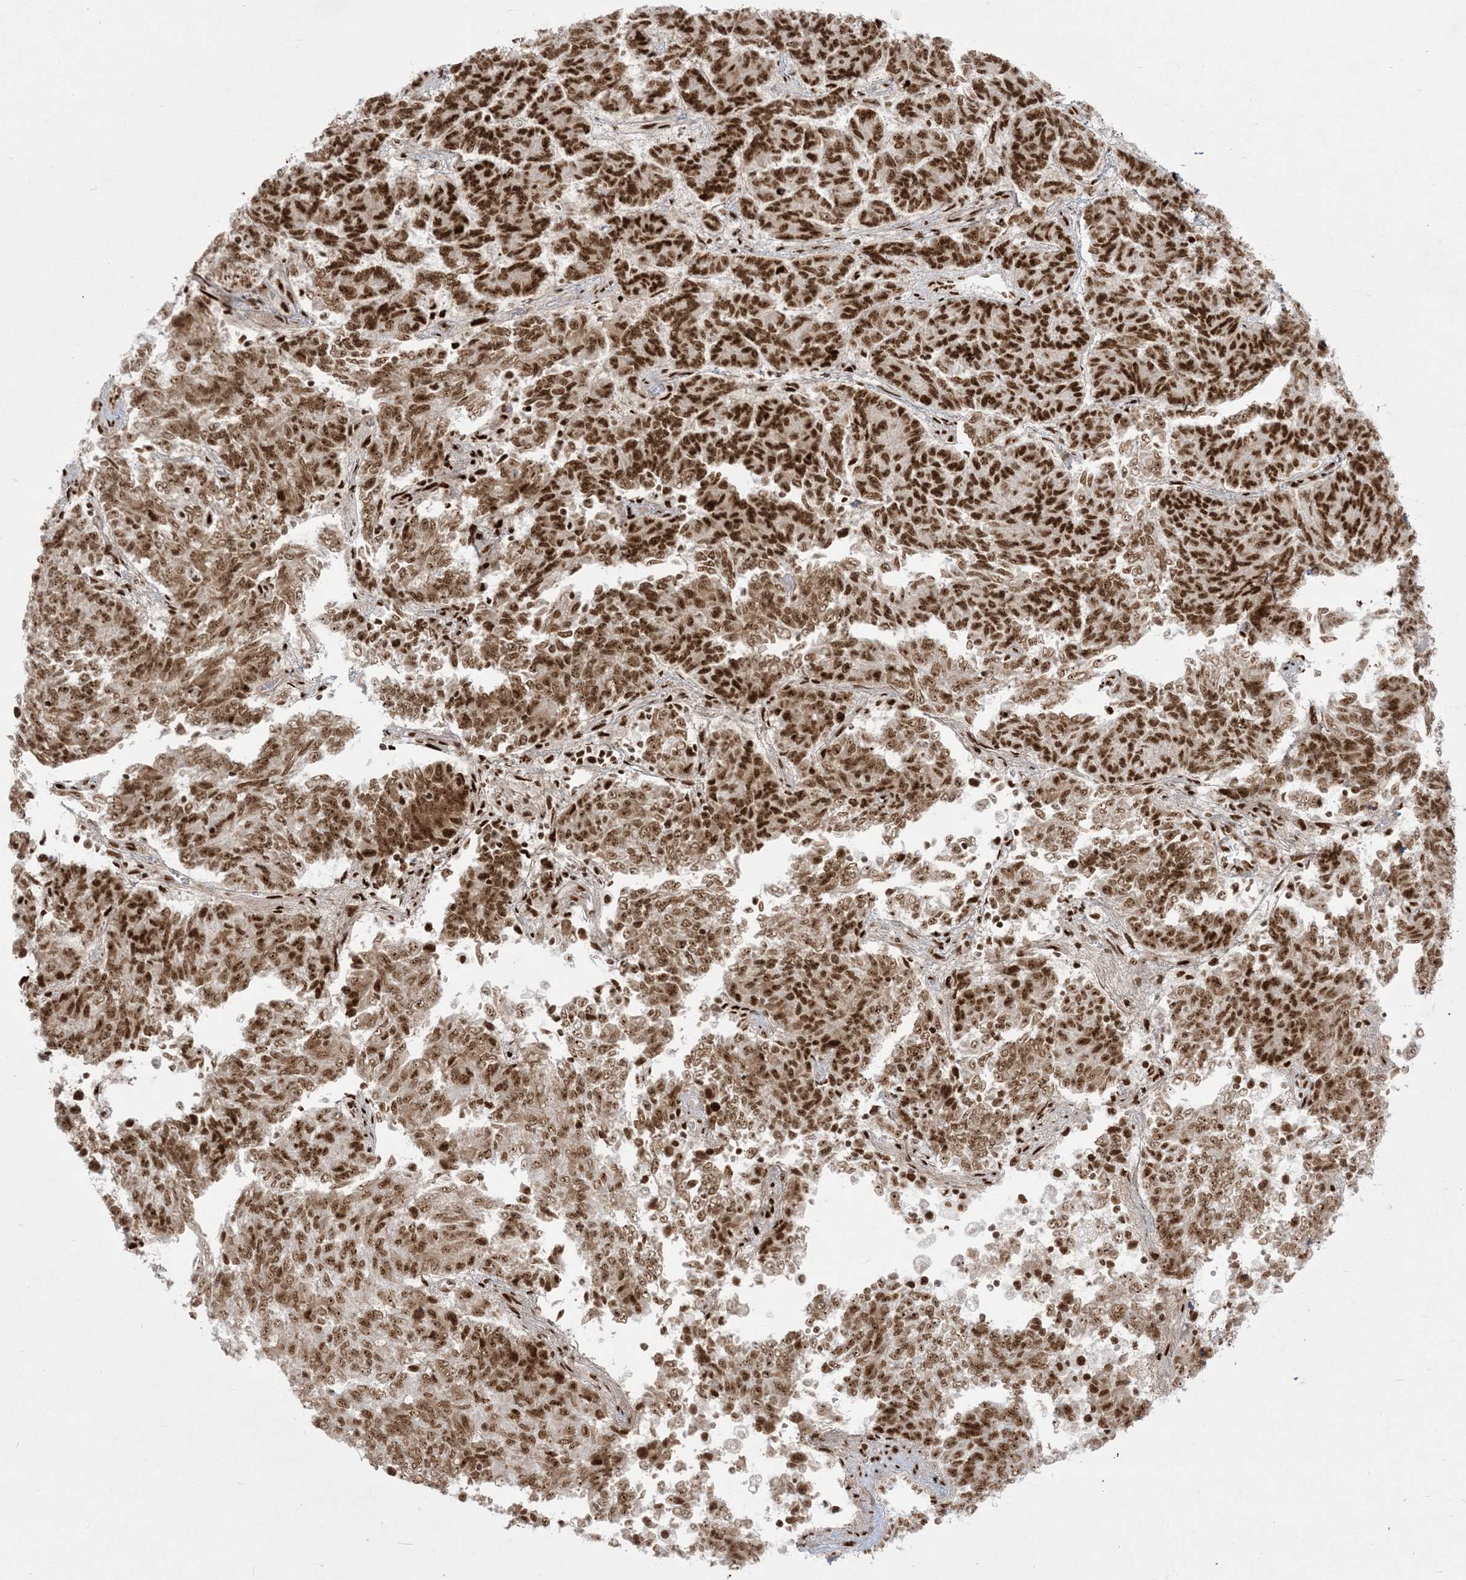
{"staining": {"intensity": "strong", "quantity": ">75%", "location": "nuclear"}, "tissue": "endometrial cancer", "cell_type": "Tumor cells", "image_type": "cancer", "snomed": [{"axis": "morphology", "description": "Adenocarcinoma, NOS"}, {"axis": "topography", "description": "Endometrium"}], "caption": "The image exhibits immunohistochemical staining of adenocarcinoma (endometrial). There is strong nuclear expression is present in approximately >75% of tumor cells.", "gene": "RBM10", "patient": {"sex": "female", "age": 80}}